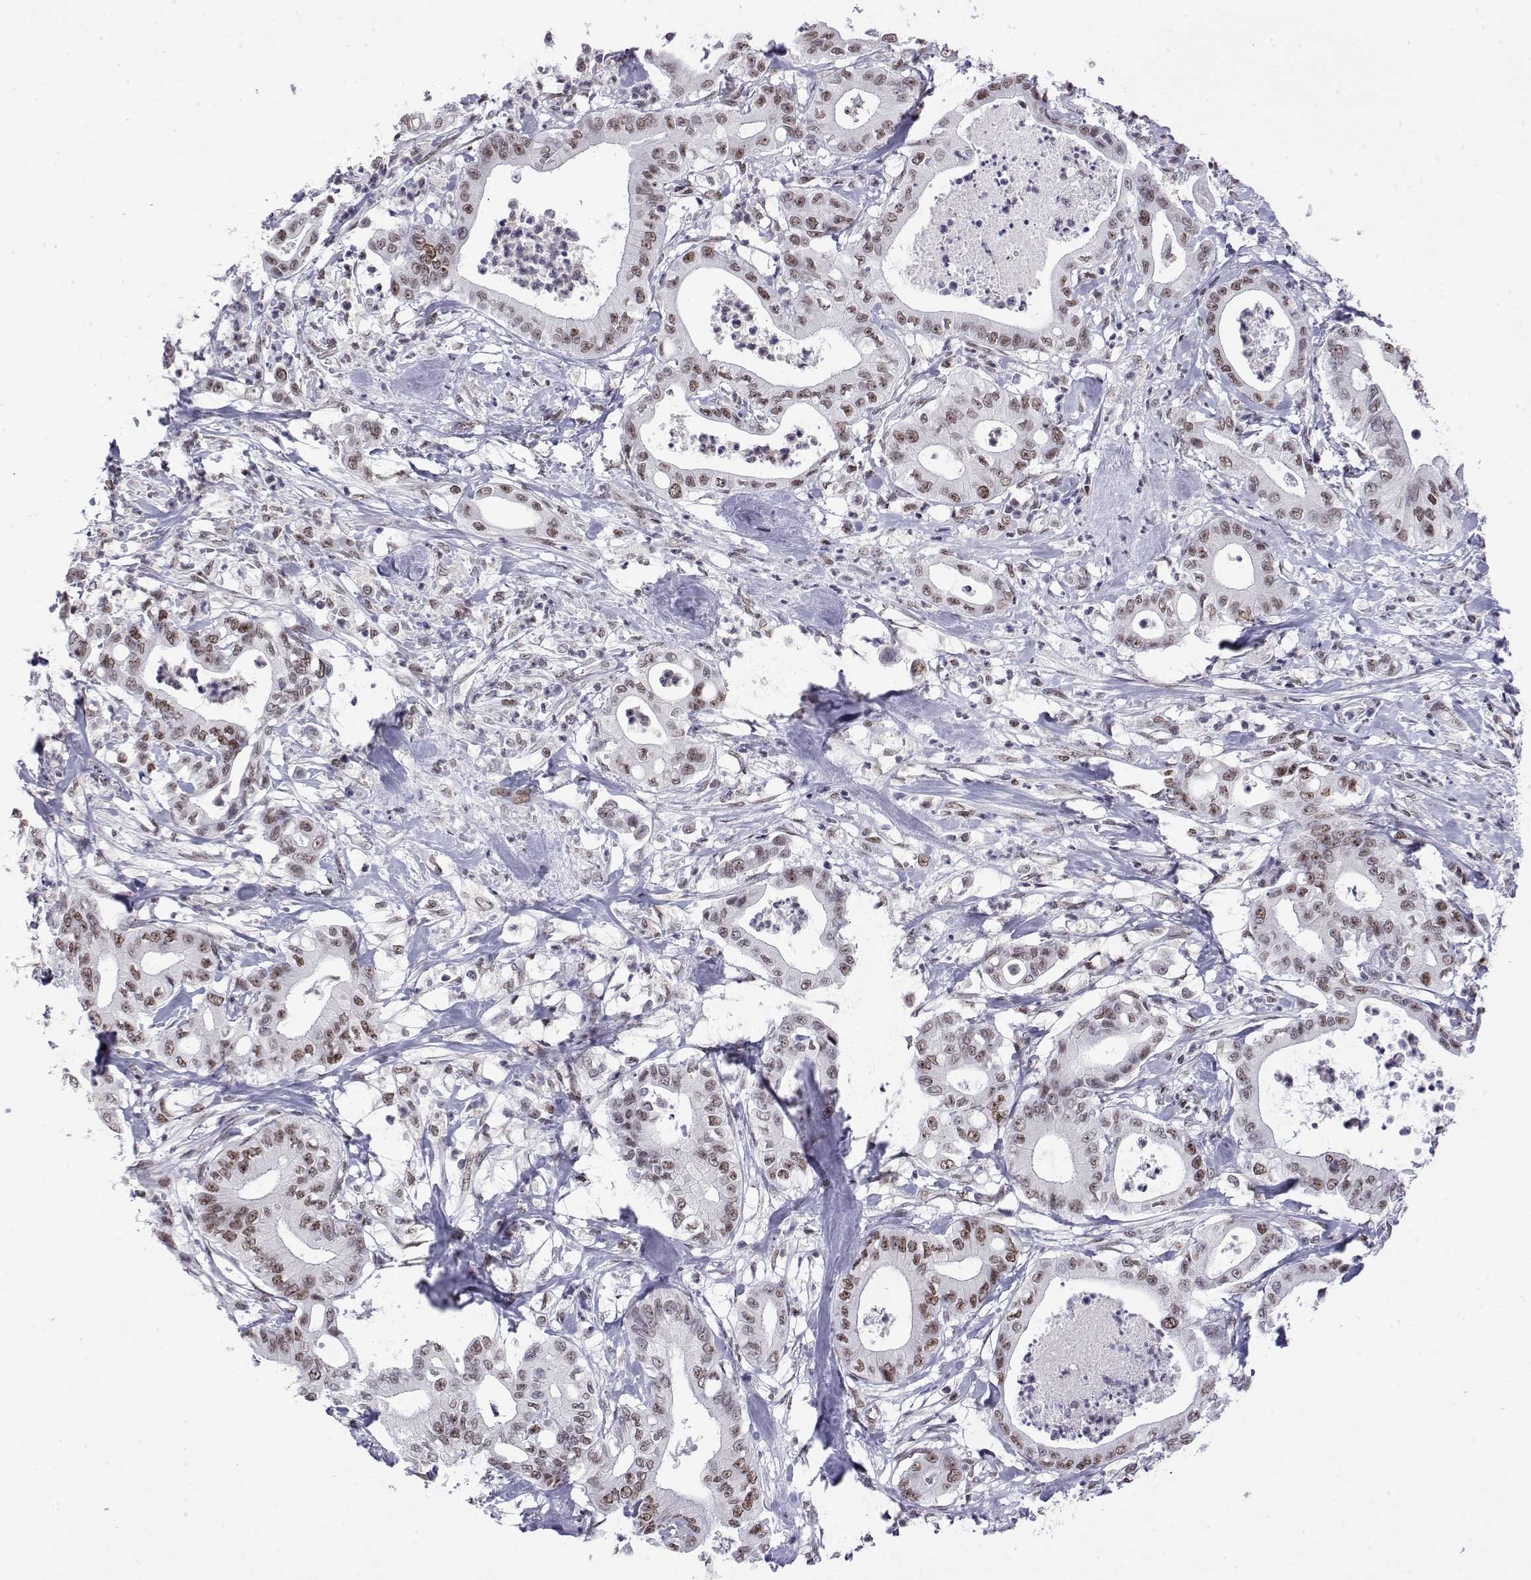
{"staining": {"intensity": "weak", "quantity": ">75%", "location": "nuclear"}, "tissue": "pancreatic cancer", "cell_type": "Tumor cells", "image_type": "cancer", "snomed": [{"axis": "morphology", "description": "Adenocarcinoma, NOS"}, {"axis": "topography", "description": "Pancreas"}], "caption": "Weak nuclear protein staining is appreciated in about >75% of tumor cells in adenocarcinoma (pancreatic).", "gene": "POLDIP3", "patient": {"sex": "male", "age": 71}}